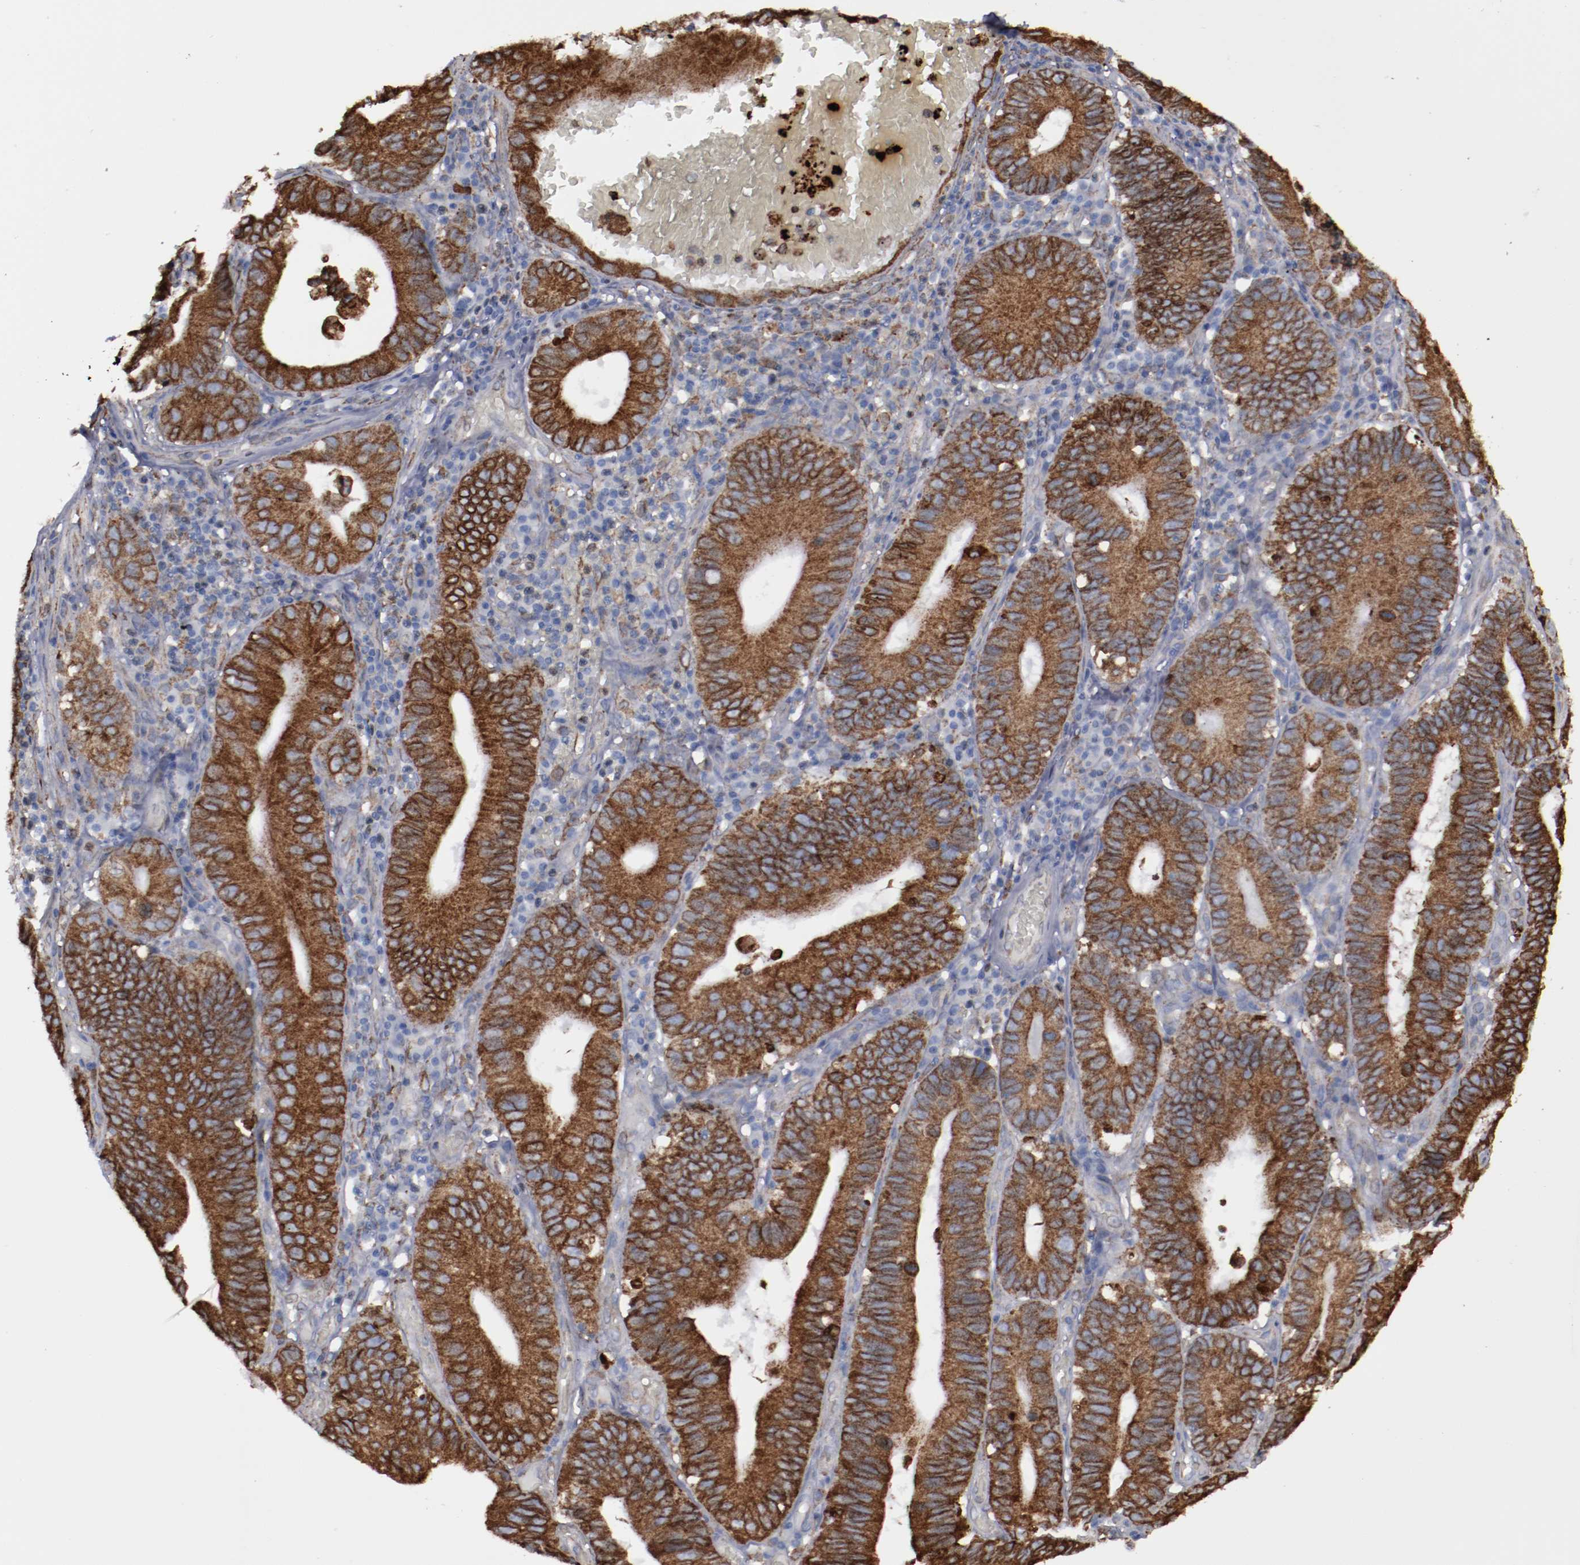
{"staining": {"intensity": "strong", "quantity": ">75%", "location": "cytoplasmic/membranous"}, "tissue": "stomach cancer", "cell_type": "Tumor cells", "image_type": "cancer", "snomed": [{"axis": "morphology", "description": "Adenocarcinoma, NOS"}, {"axis": "topography", "description": "Stomach"}, {"axis": "topography", "description": "Gastric cardia"}], "caption": "Stomach cancer was stained to show a protein in brown. There is high levels of strong cytoplasmic/membranous positivity in approximately >75% of tumor cells.", "gene": "ERLIN2", "patient": {"sex": "male", "age": 59}}